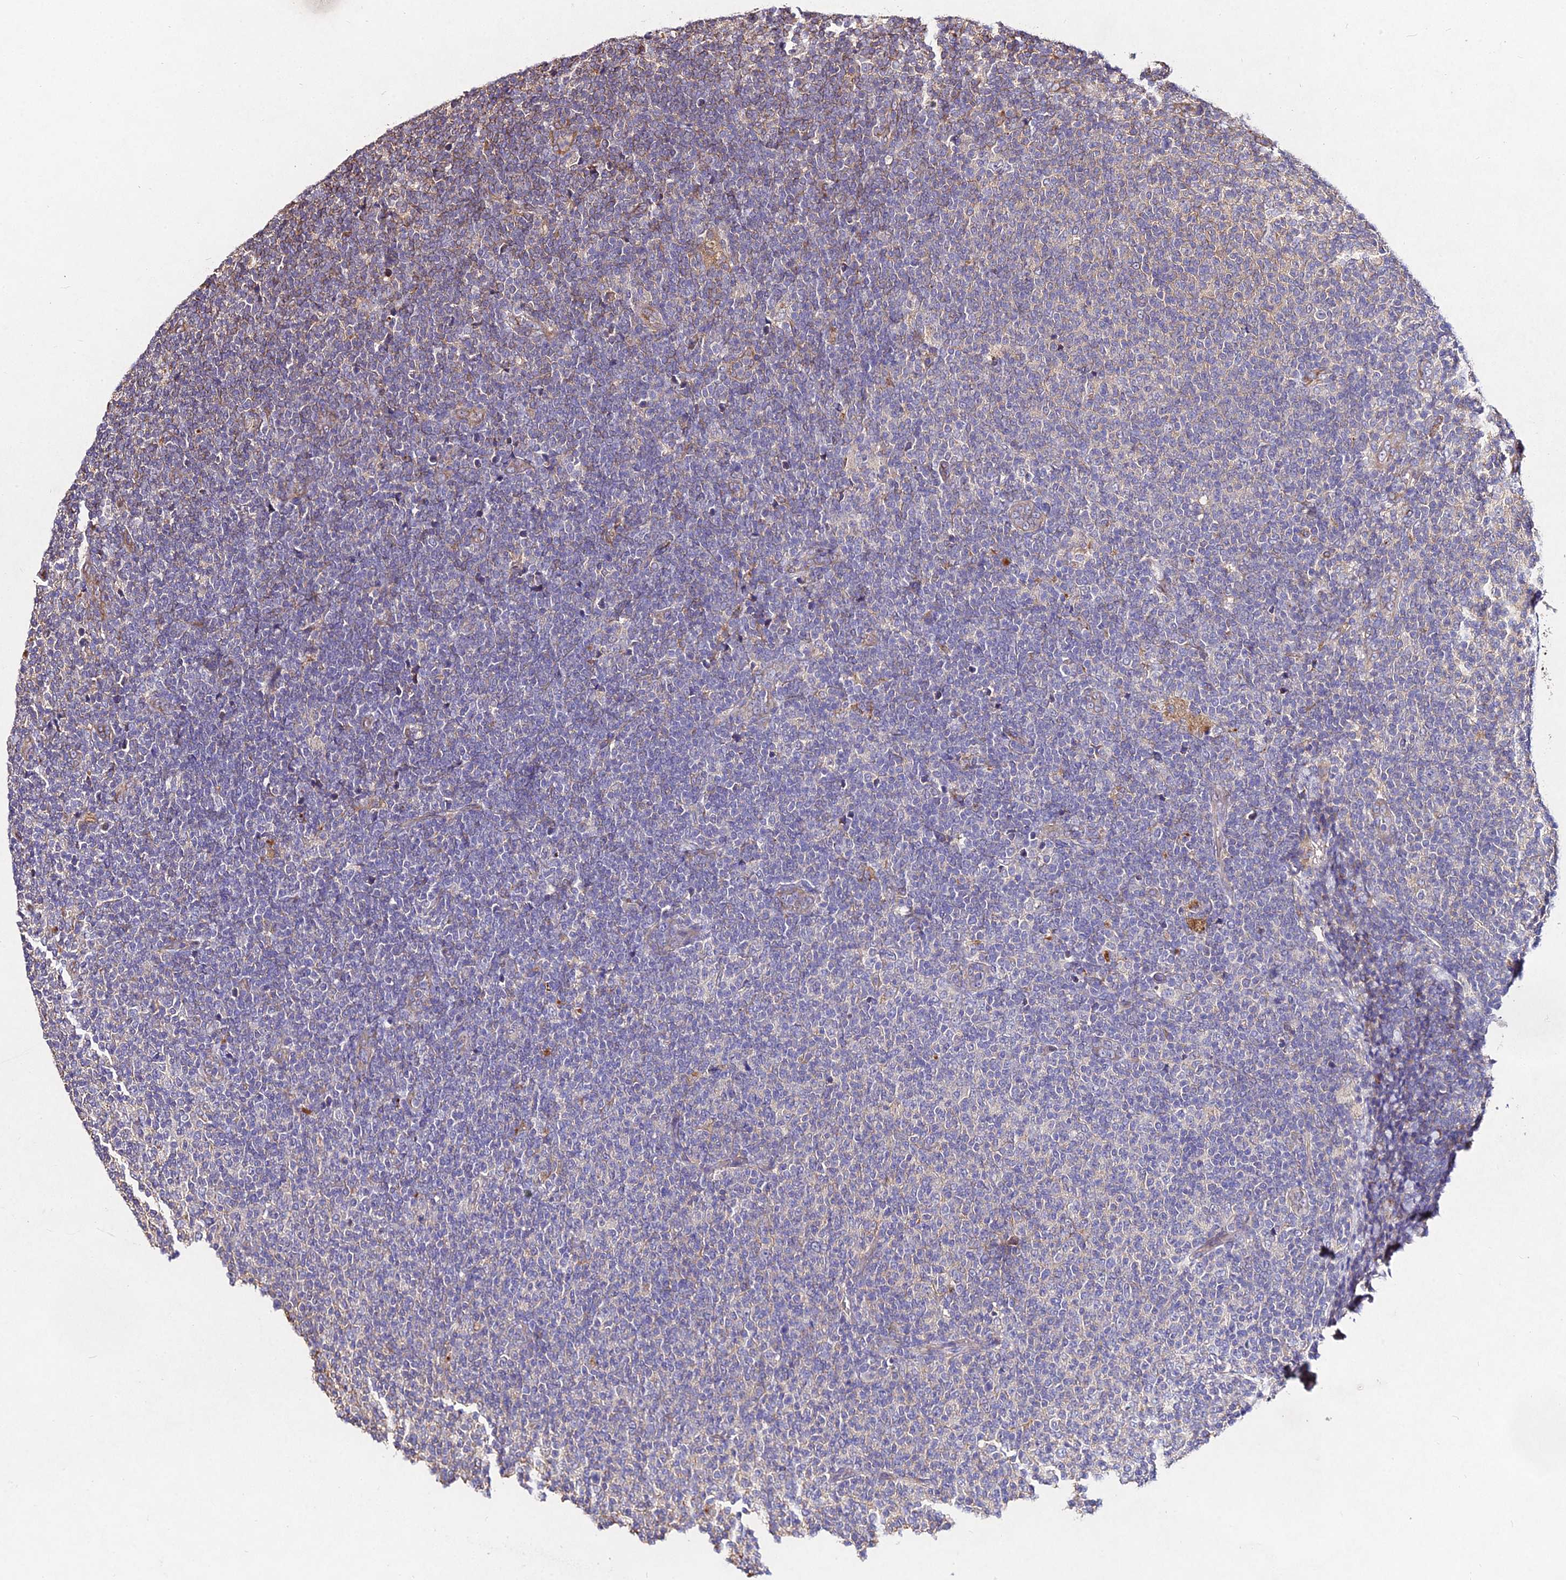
{"staining": {"intensity": "negative", "quantity": "none", "location": "none"}, "tissue": "lymphoma", "cell_type": "Tumor cells", "image_type": "cancer", "snomed": [{"axis": "morphology", "description": "Malignant lymphoma, non-Hodgkin's type, Low grade"}, {"axis": "topography", "description": "Lymph node"}], "caption": "The immunohistochemistry (IHC) photomicrograph has no significant staining in tumor cells of low-grade malignant lymphoma, non-Hodgkin's type tissue.", "gene": "AP3M2", "patient": {"sex": "male", "age": 66}}